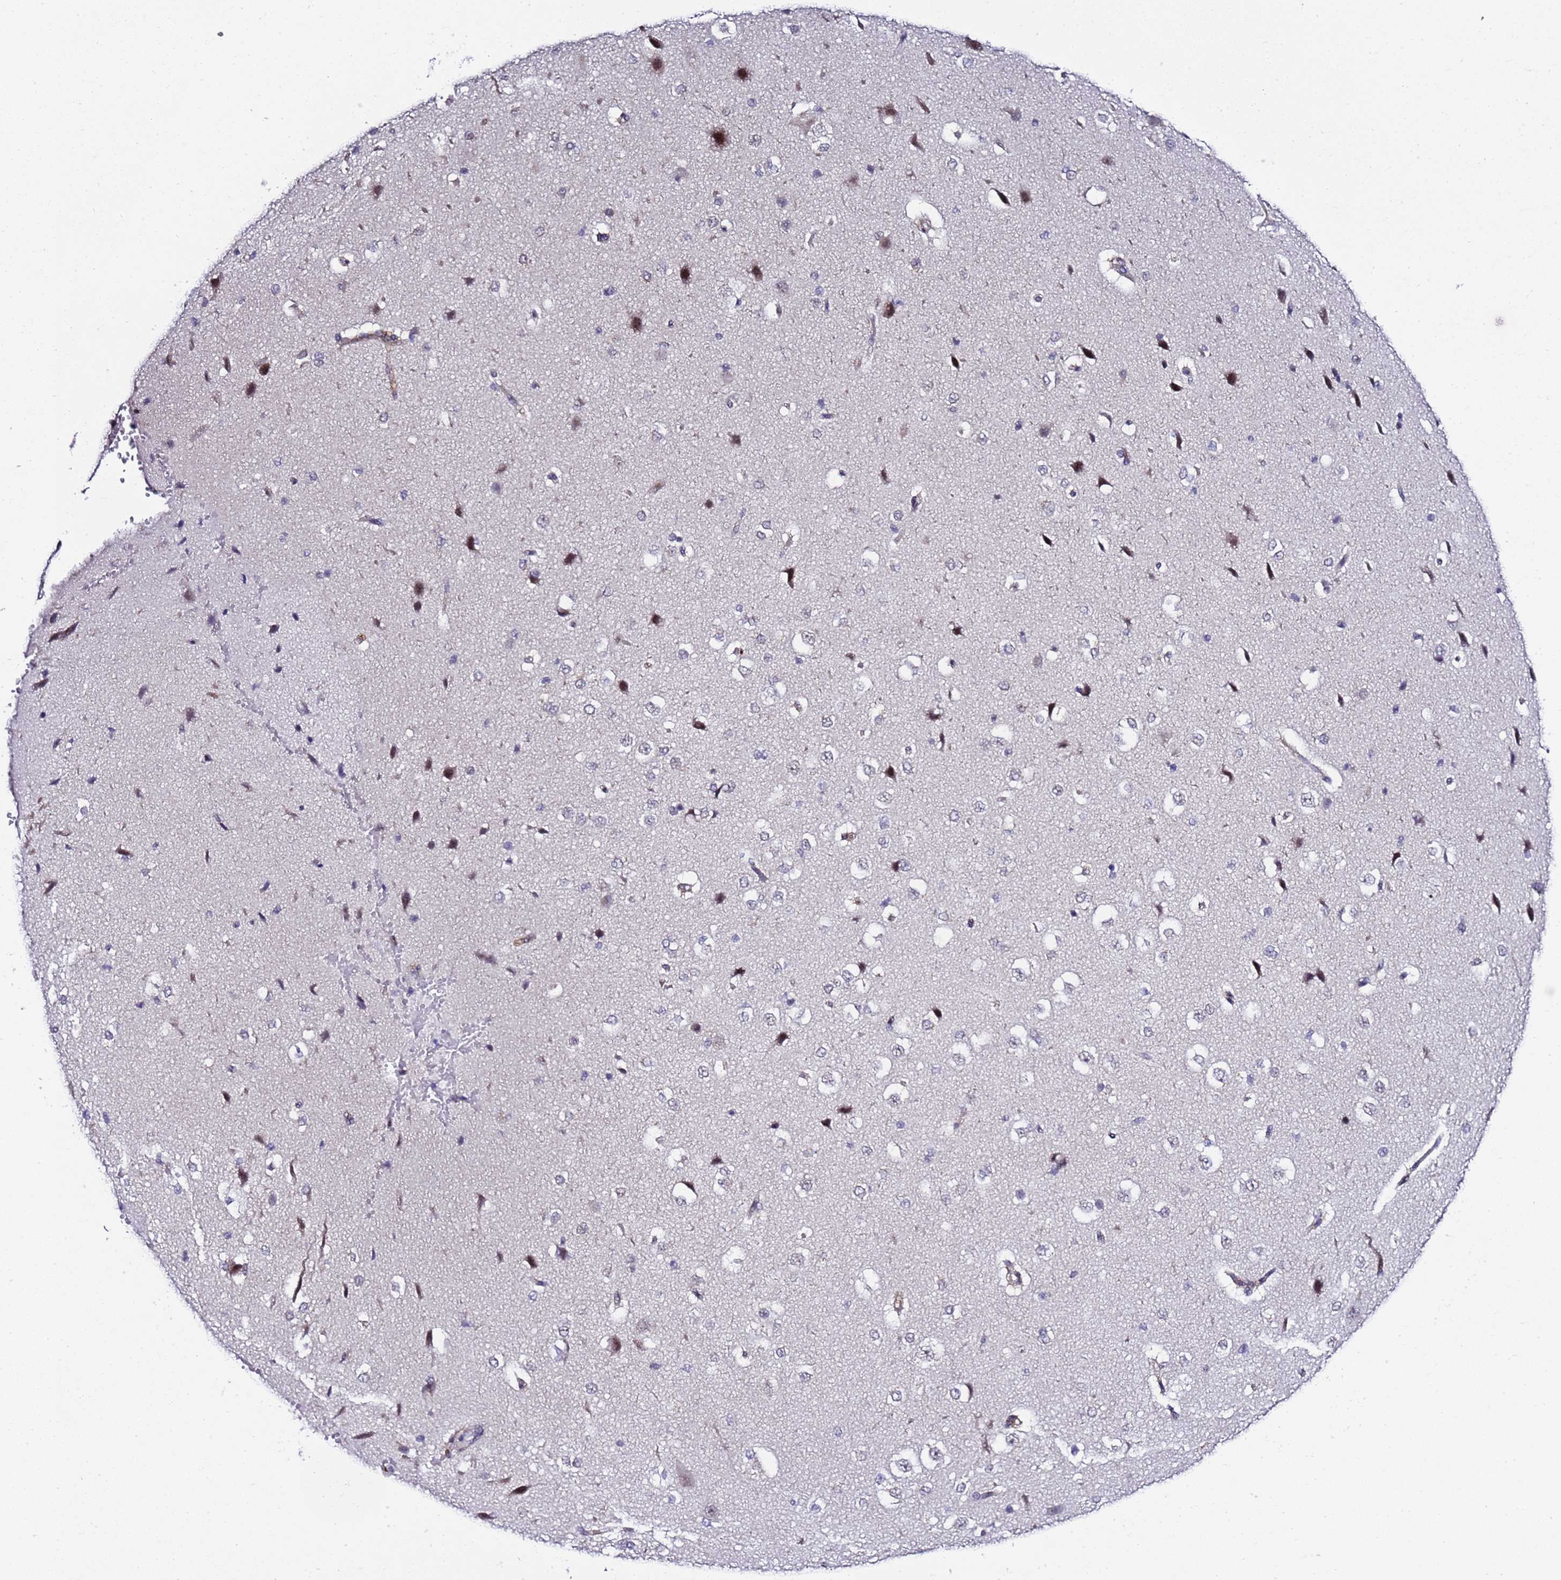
{"staining": {"intensity": "moderate", "quantity": "<25%", "location": "cytoplasmic/membranous"}, "tissue": "cerebral cortex", "cell_type": "Endothelial cells", "image_type": "normal", "snomed": [{"axis": "morphology", "description": "Normal tissue, NOS"}, {"axis": "morphology", "description": "Developmental malformation"}, {"axis": "topography", "description": "Cerebral cortex"}], "caption": "Immunohistochemical staining of unremarkable human cerebral cortex reveals low levels of moderate cytoplasmic/membranous staining in about <25% of endothelial cells. The protein of interest is stained brown, and the nuclei are stained in blue (DAB (3,3'-diaminobenzidine) IHC with brightfield microscopy, high magnification).", "gene": "C19orf47", "patient": {"sex": "female", "age": 30}}